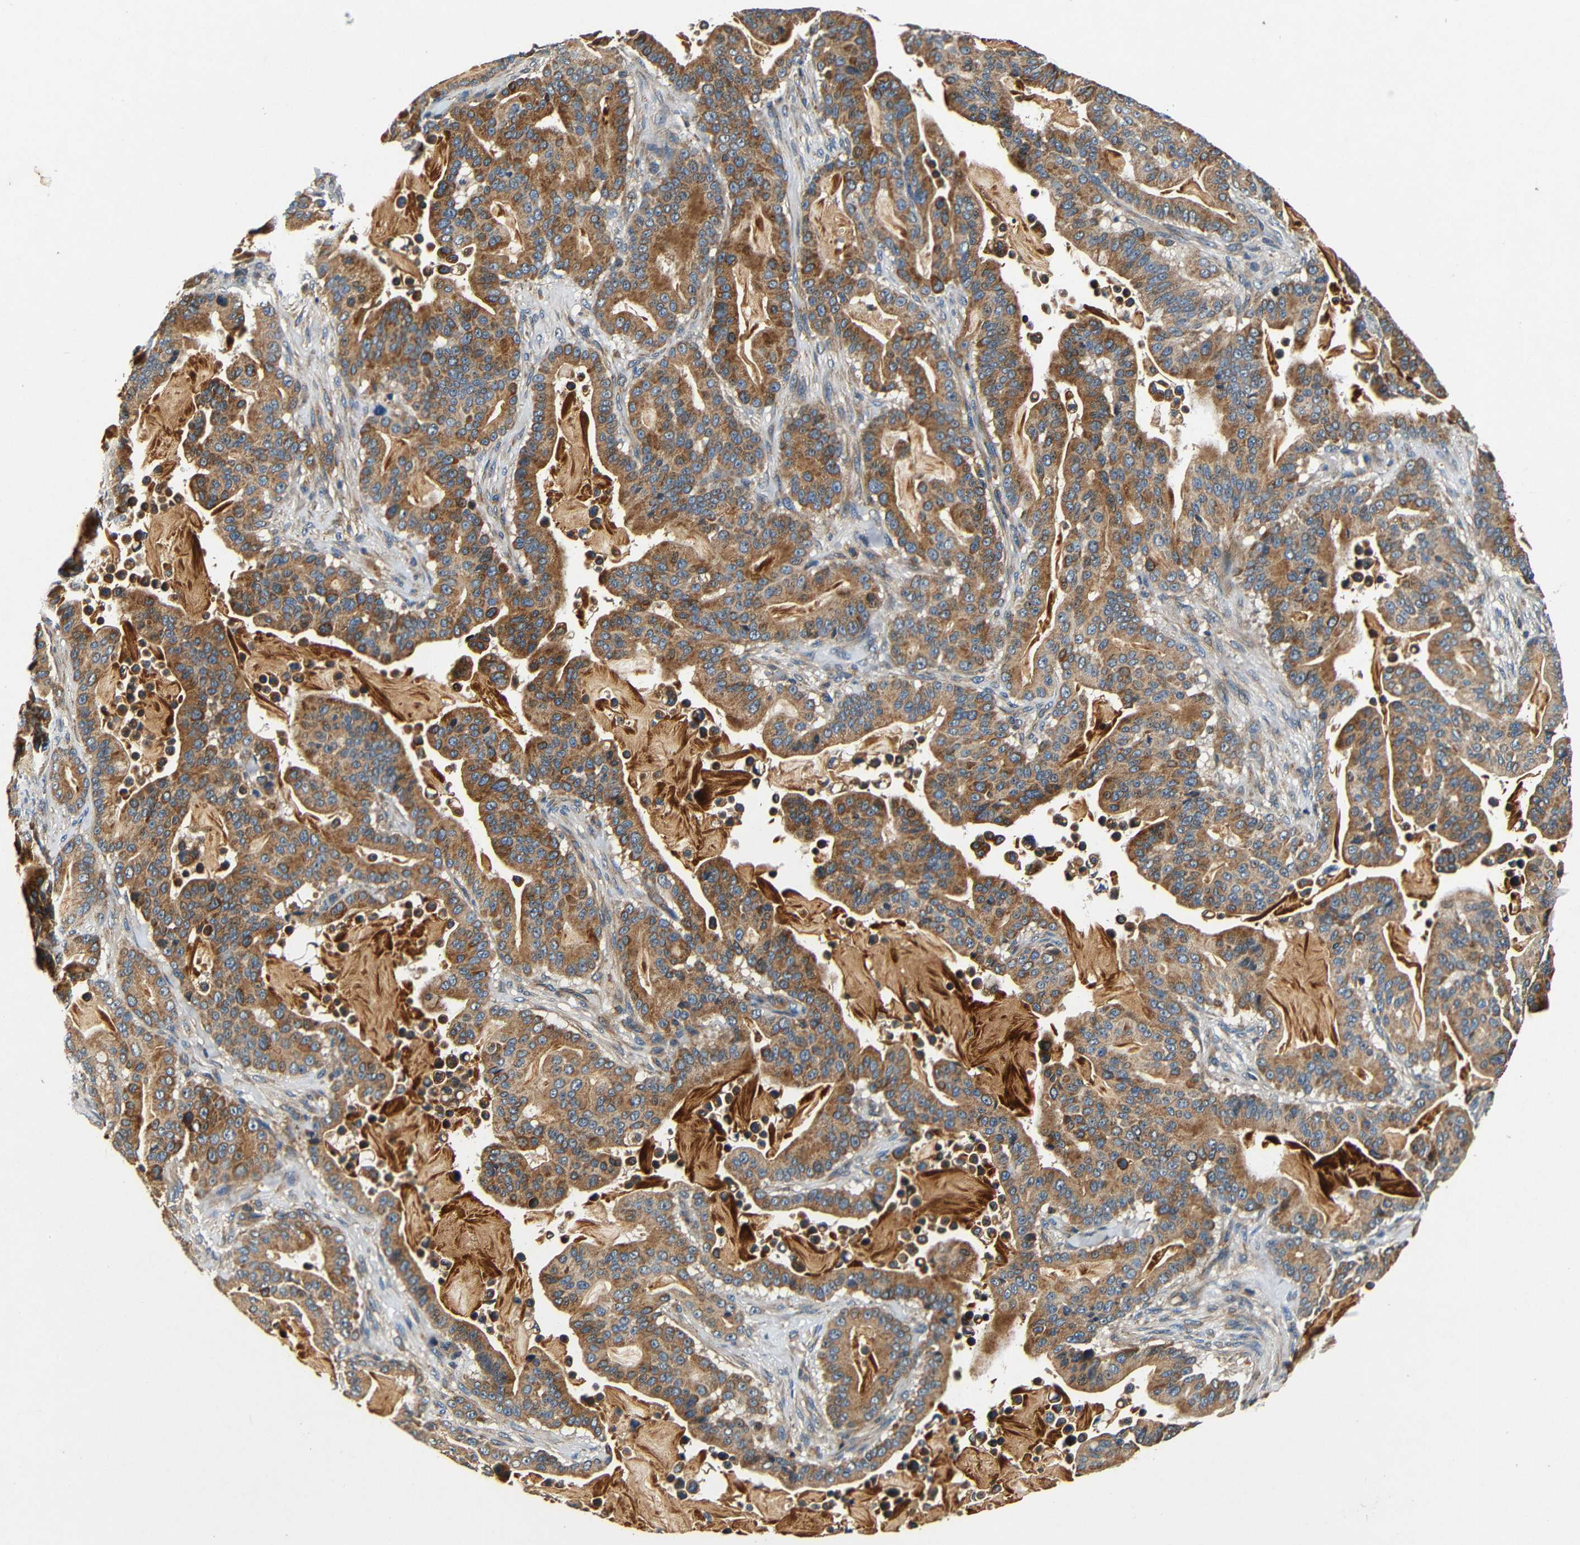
{"staining": {"intensity": "moderate", "quantity": ">75%", "location": "cytoplasmic/membranous"}, "tissue": "pancreatic cancer", "cell_type": "Tumor cells", "image_type": "cancer", "snomed": [{"axis": "morphology", "description": "Adenocarcinoma, NOS"}, {"axis": "topography", "description": "Pancreas"}], "caption": "This is a micrograph of IHC staining of adenocarcinoma (pancreatic), which shows moderate positivity in the cytoplasmic/membranous of tumor cells.", "gene": "MTX1", "patient": {"sex": "male", "age": 63}}